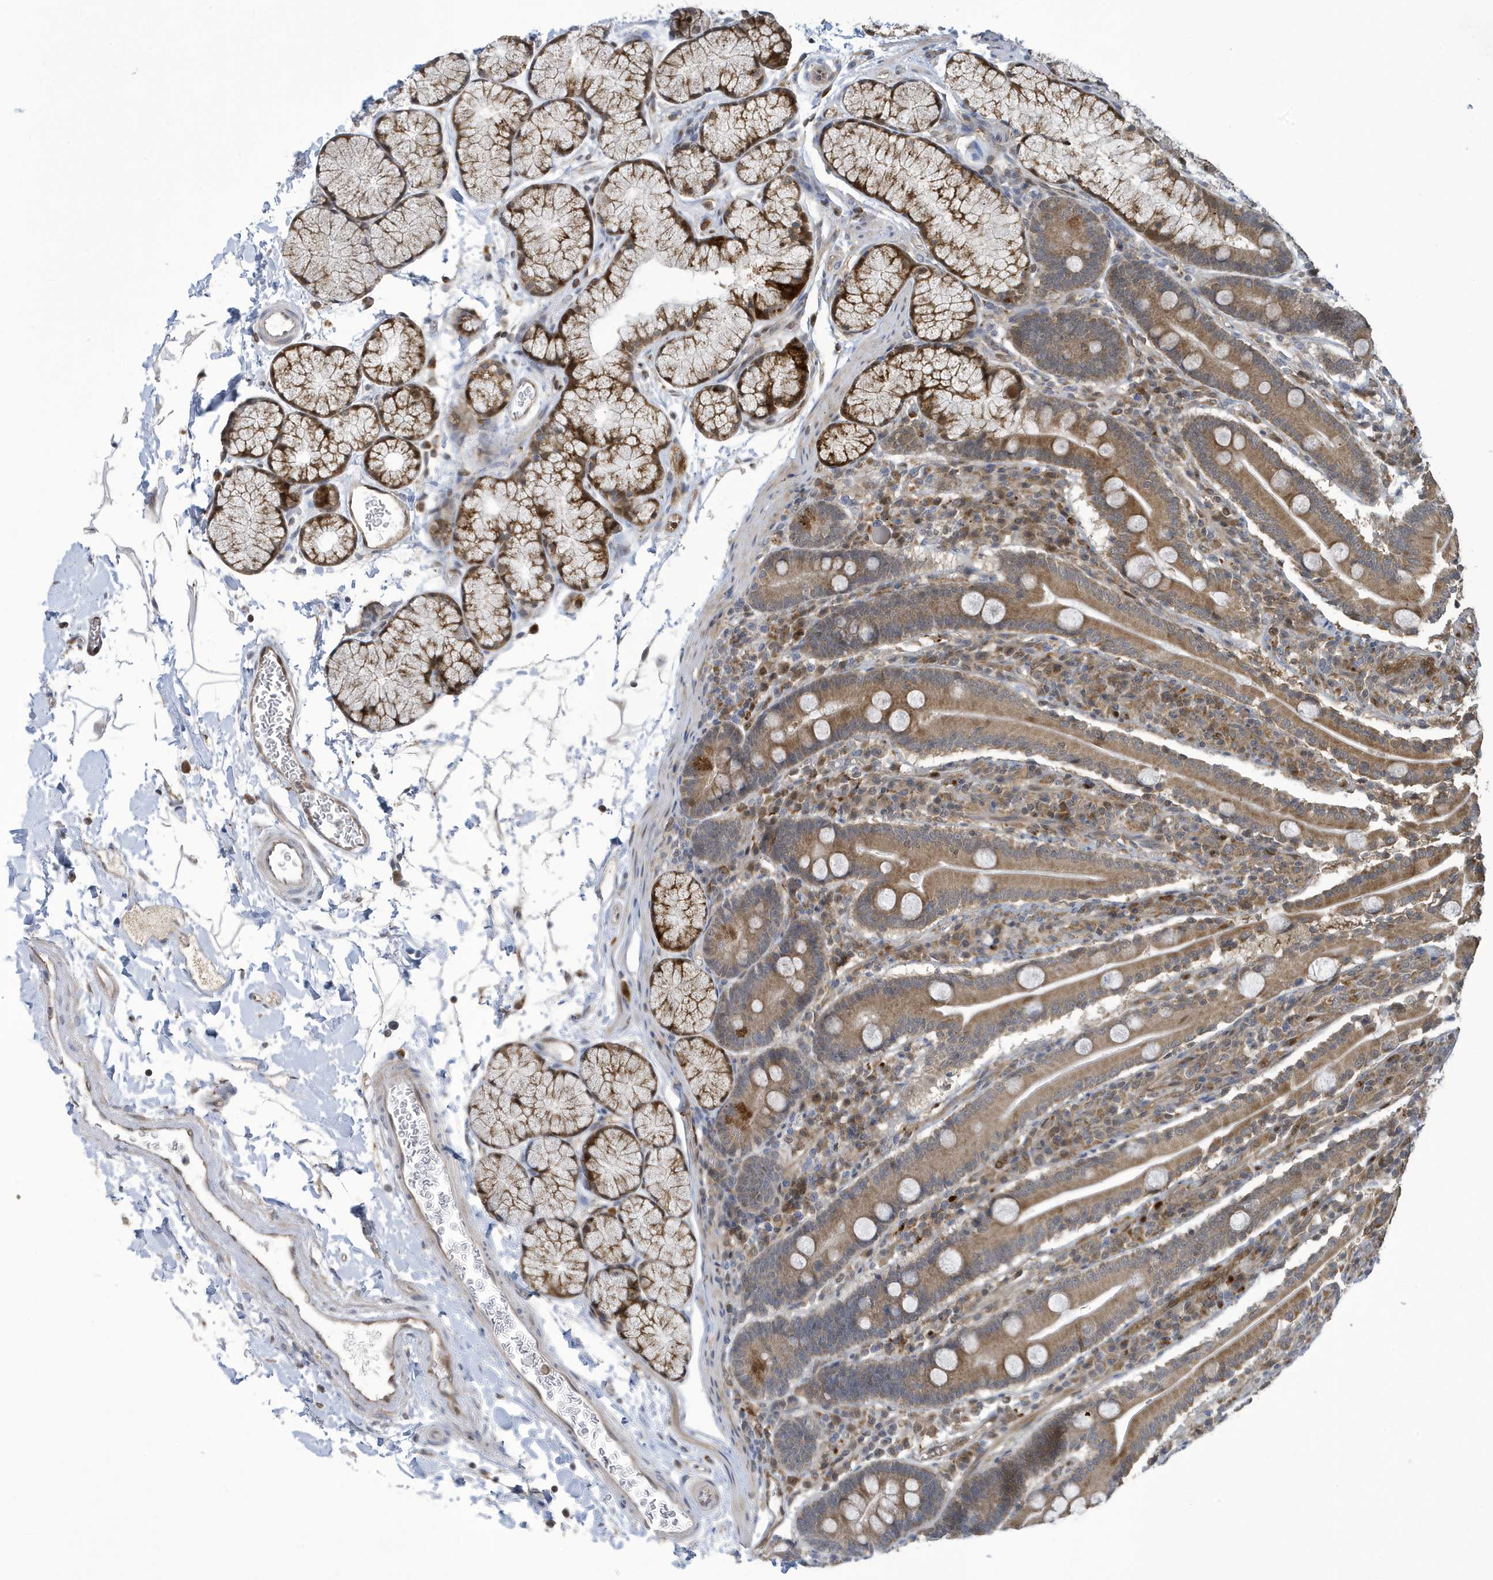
{"staining": {"intensity": "moderate", "quantity": ">75%", "location": "cytoplasmic/membranous"}, "tissue": "duodenum", "cell_type": "Glandular cells", "image_type": "normal", "snomed": [{"axis": "morphology", "description": "Normal tissue, NOS"}, {"axis": "topography", "description": "Duodenum"}], "caption": "Moderate cytoplasmic/membranous protein staining is identified in about >75% of glandular cells in duodenum.", "gene": "NCOA7", "patient": {"sex": "male", "age": 35}}